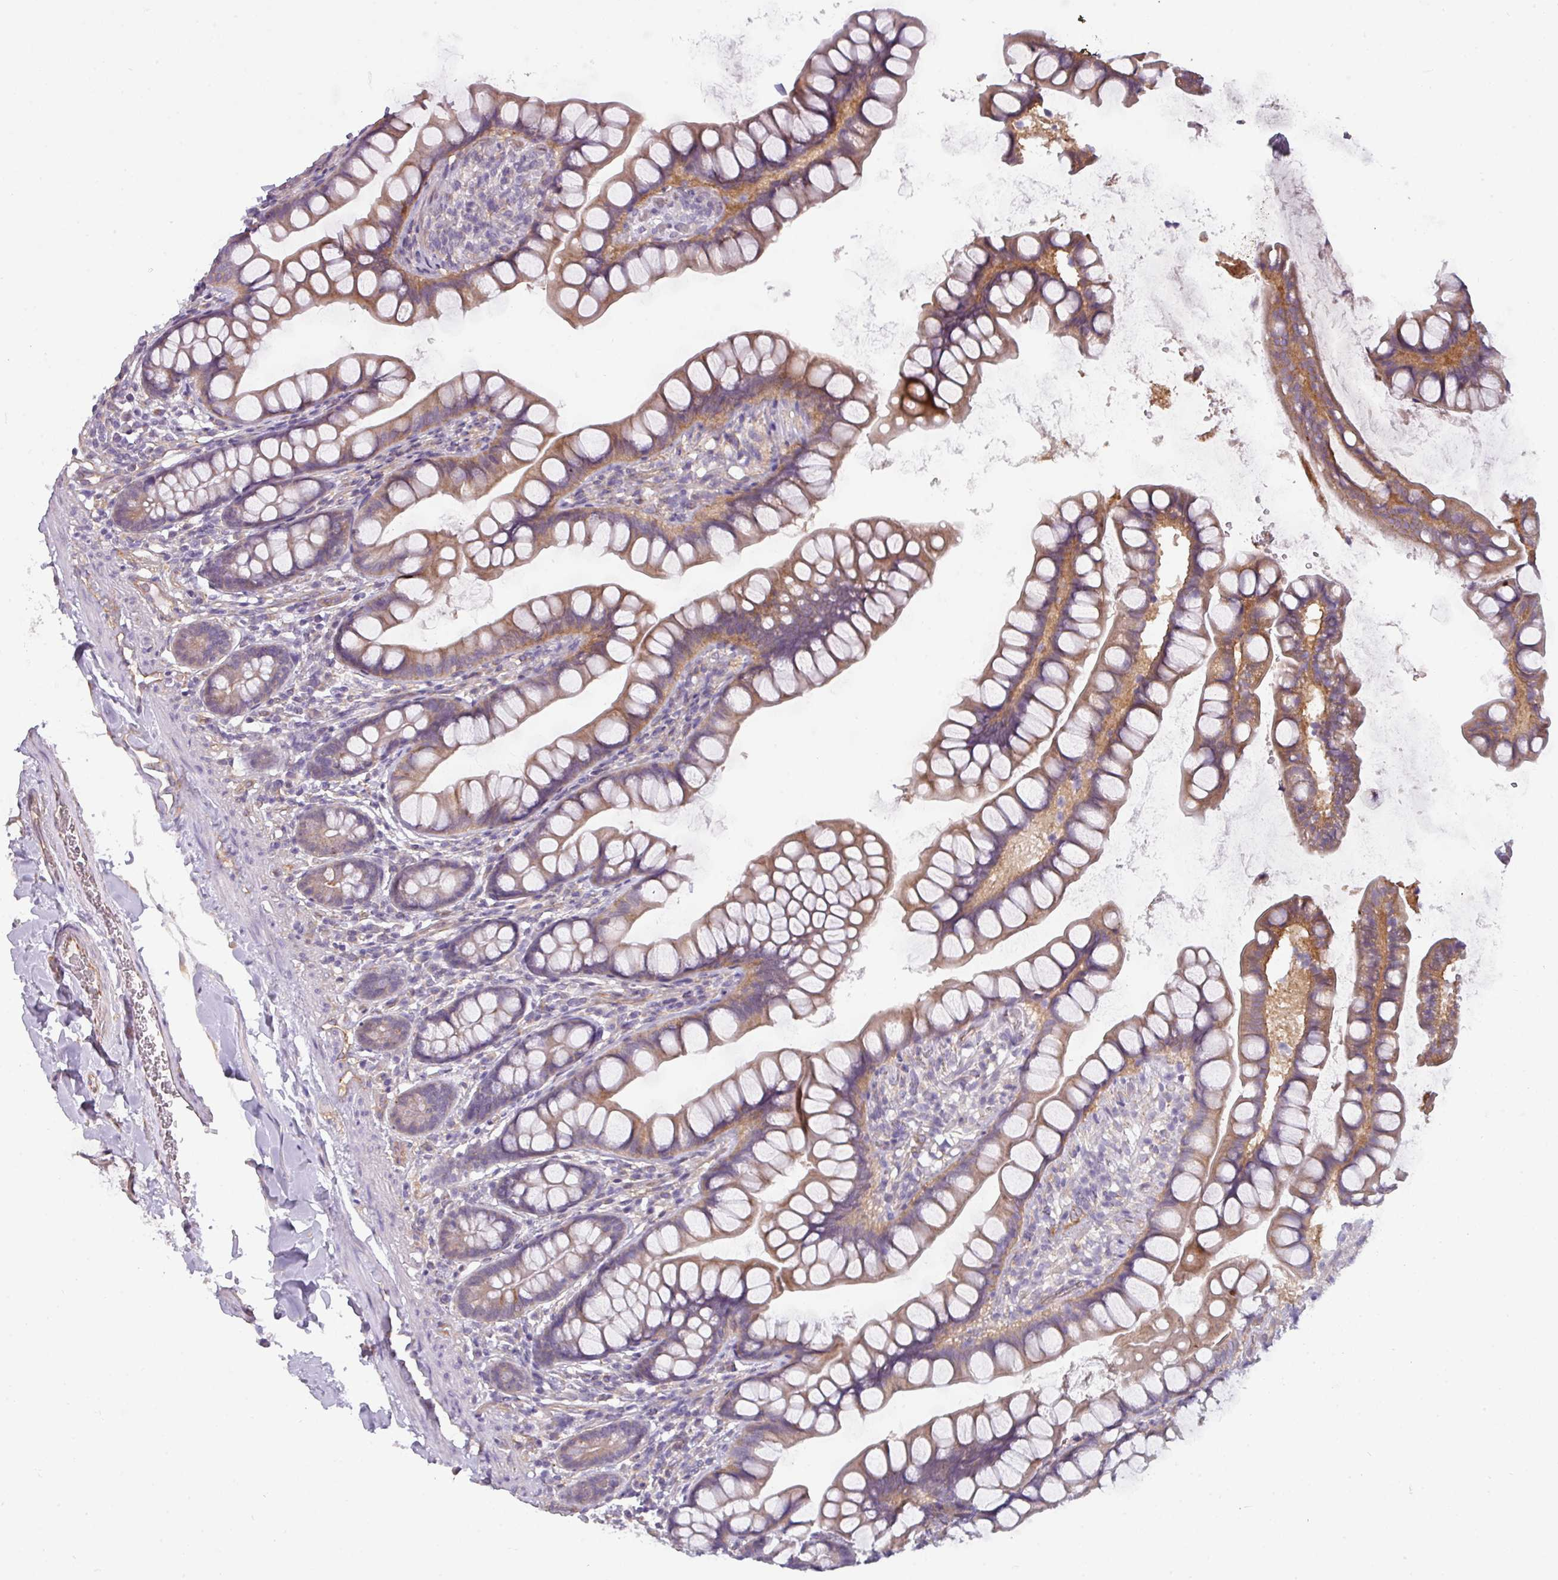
{"staining": {"intensity": "moderate", "quantity": ">75%", "location": "cytoplasmic/membranous"}, "tissue": "small intestine", "cell_type": "Glandular cells", "image_type": "normal", "snomed": [{"axis": "morphology", "description": "Normal tissue, NOS"}, {"axis": "topography", "description": "Small intestine"}], "caption": "A micrograph of small intestine stained for a protein demonstrates moderate cytoplasmic/membranous brown staining in glandular cells. (Stains: DAB in brown, nuclei in blue, Microscopy: brightfield microscopy at high magnification).", "gene": "BUD23", "patient": {"sex": "male", "age": 70}}